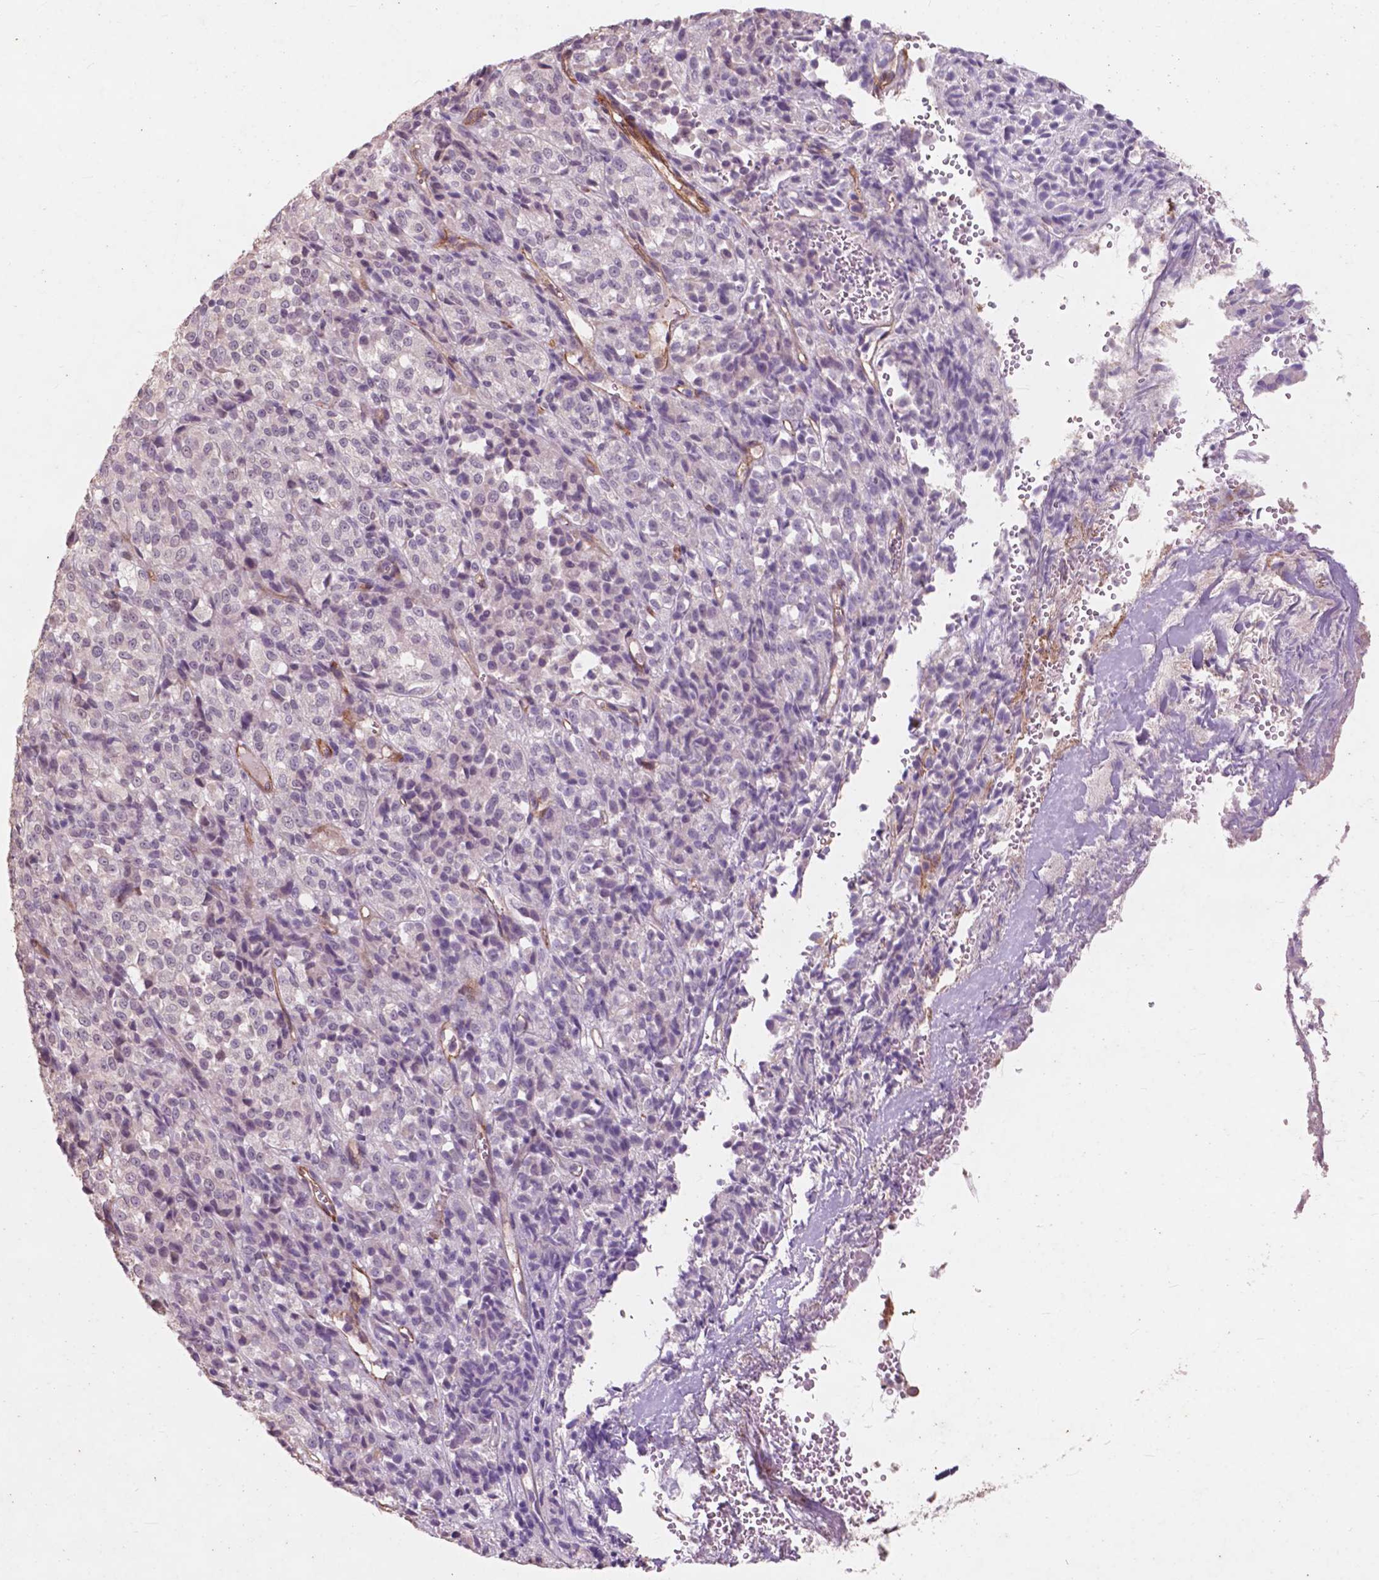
{"staining": {"intensity": "negative", "quantity": "none", "location": "none"}, "tissue": "melanoma", "cell_type": "Tumor cells", "image_type": "cancer", "snomed": [{"axis": "morphology", "description": "Malignant melanoma, Metastatic site"}, {"axis": "topography", "description": "Brain"}], "caption": "Photomicrograph shows no significant protein positivity in tumor cells of melanoma. (DAB (3,3'-diaminobenzidine) IHC with hematoxylin counter stain).", "gene": "RFPL4B", "patient": {"sex": "female", "age": 56}}